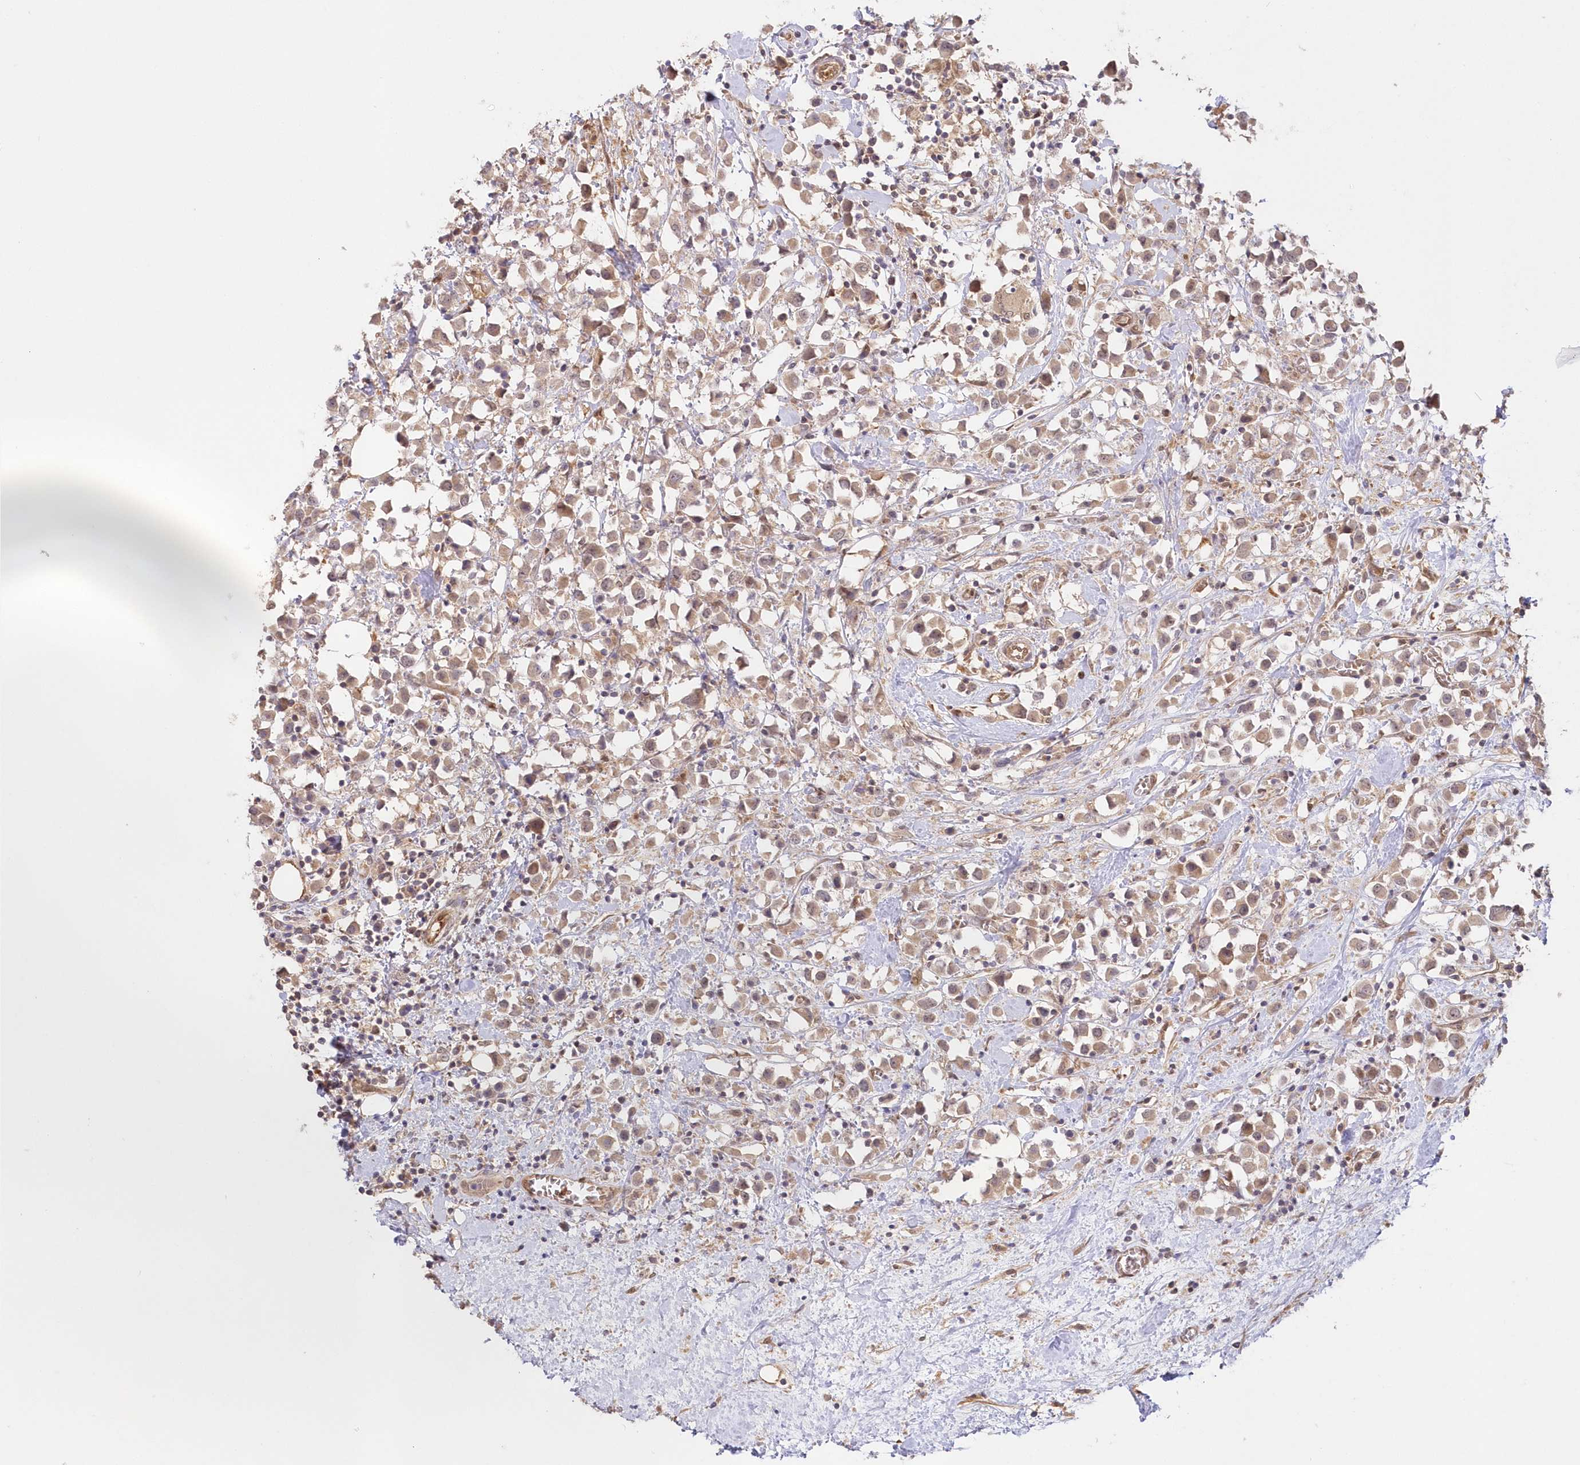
{"staining": {"intensity": "weak", "quantity": ">75%", "location": "cytoplasmic/membranous"}, "tissue": "breast cancer", "cell_type": "Tumor cells", "image_type": "cancer", "snomed": [{"axis": "morphology", "description": "Duct carcinoma"}, {"axis": "topography", "description": "Breast"}], "caption": "An image of intraductal carcinoma (breast) stained for a protein reveals weak cytoplasmic/membranous brown staining in tumor cells.", "gene": "GBE1", "patient": {"sex": "female", "age": 61}}